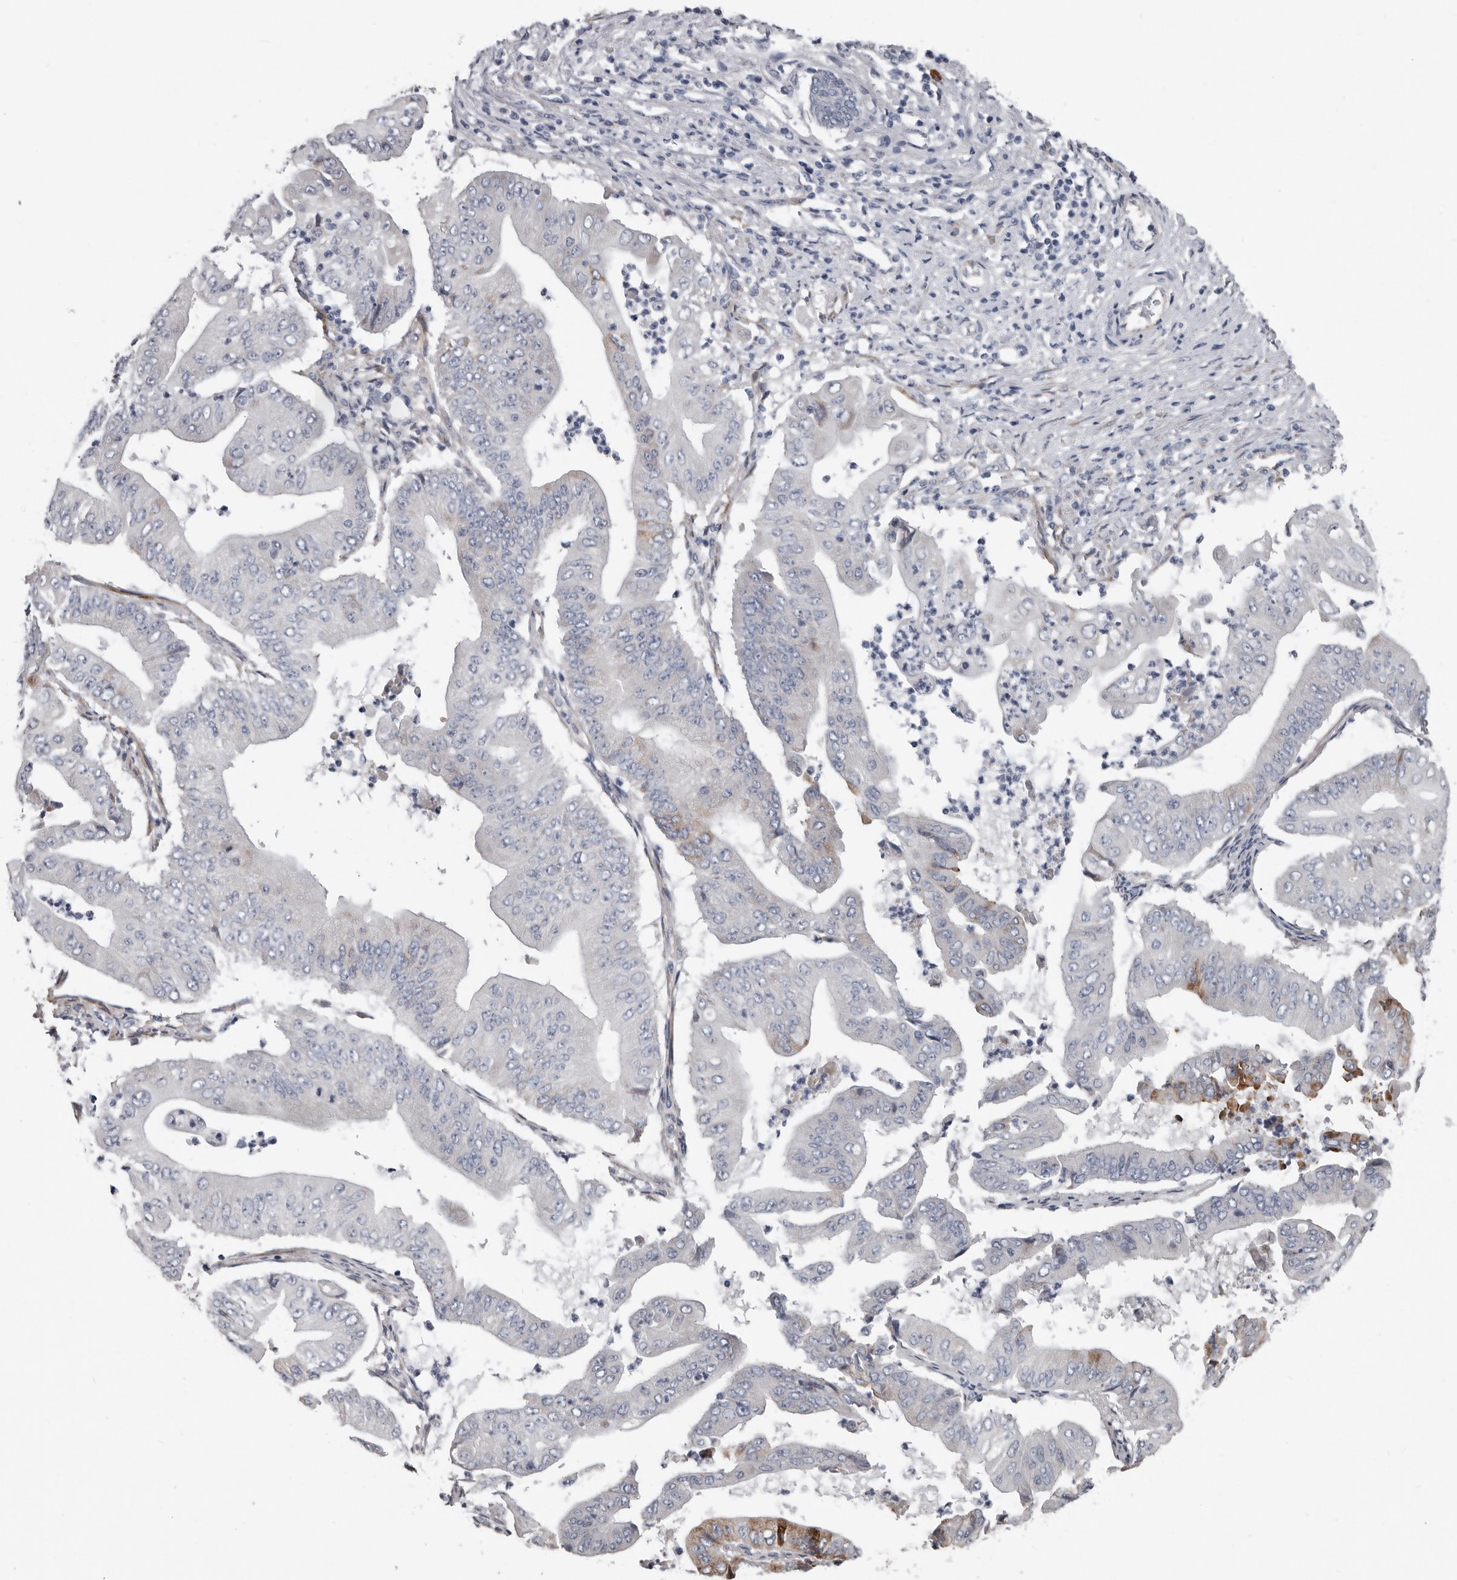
{"staining": {"intensity": "moderate", "quantity": "<25%", "location": "cytoplasmic/membranous"}, "tissue": "pancreatic cancer", "cell_type": "Tumor cells", "image_type": "cancer", "snomed": [{"axis": "morphology", "description": "Adenocarcinoma, NOS"}, {"axis": "topography", "description": "Pancreas"}], "caption": "Protein staining of adenocarcinoma (pancreatic) tissue displays moderate cytoplasmic/membranous expression in about <25% of tumor cells. (DAB IHC with brightfield microscopy, high magnification).", "gene": "ZNF114", "patient": {"sex": "female", "age": 77}}